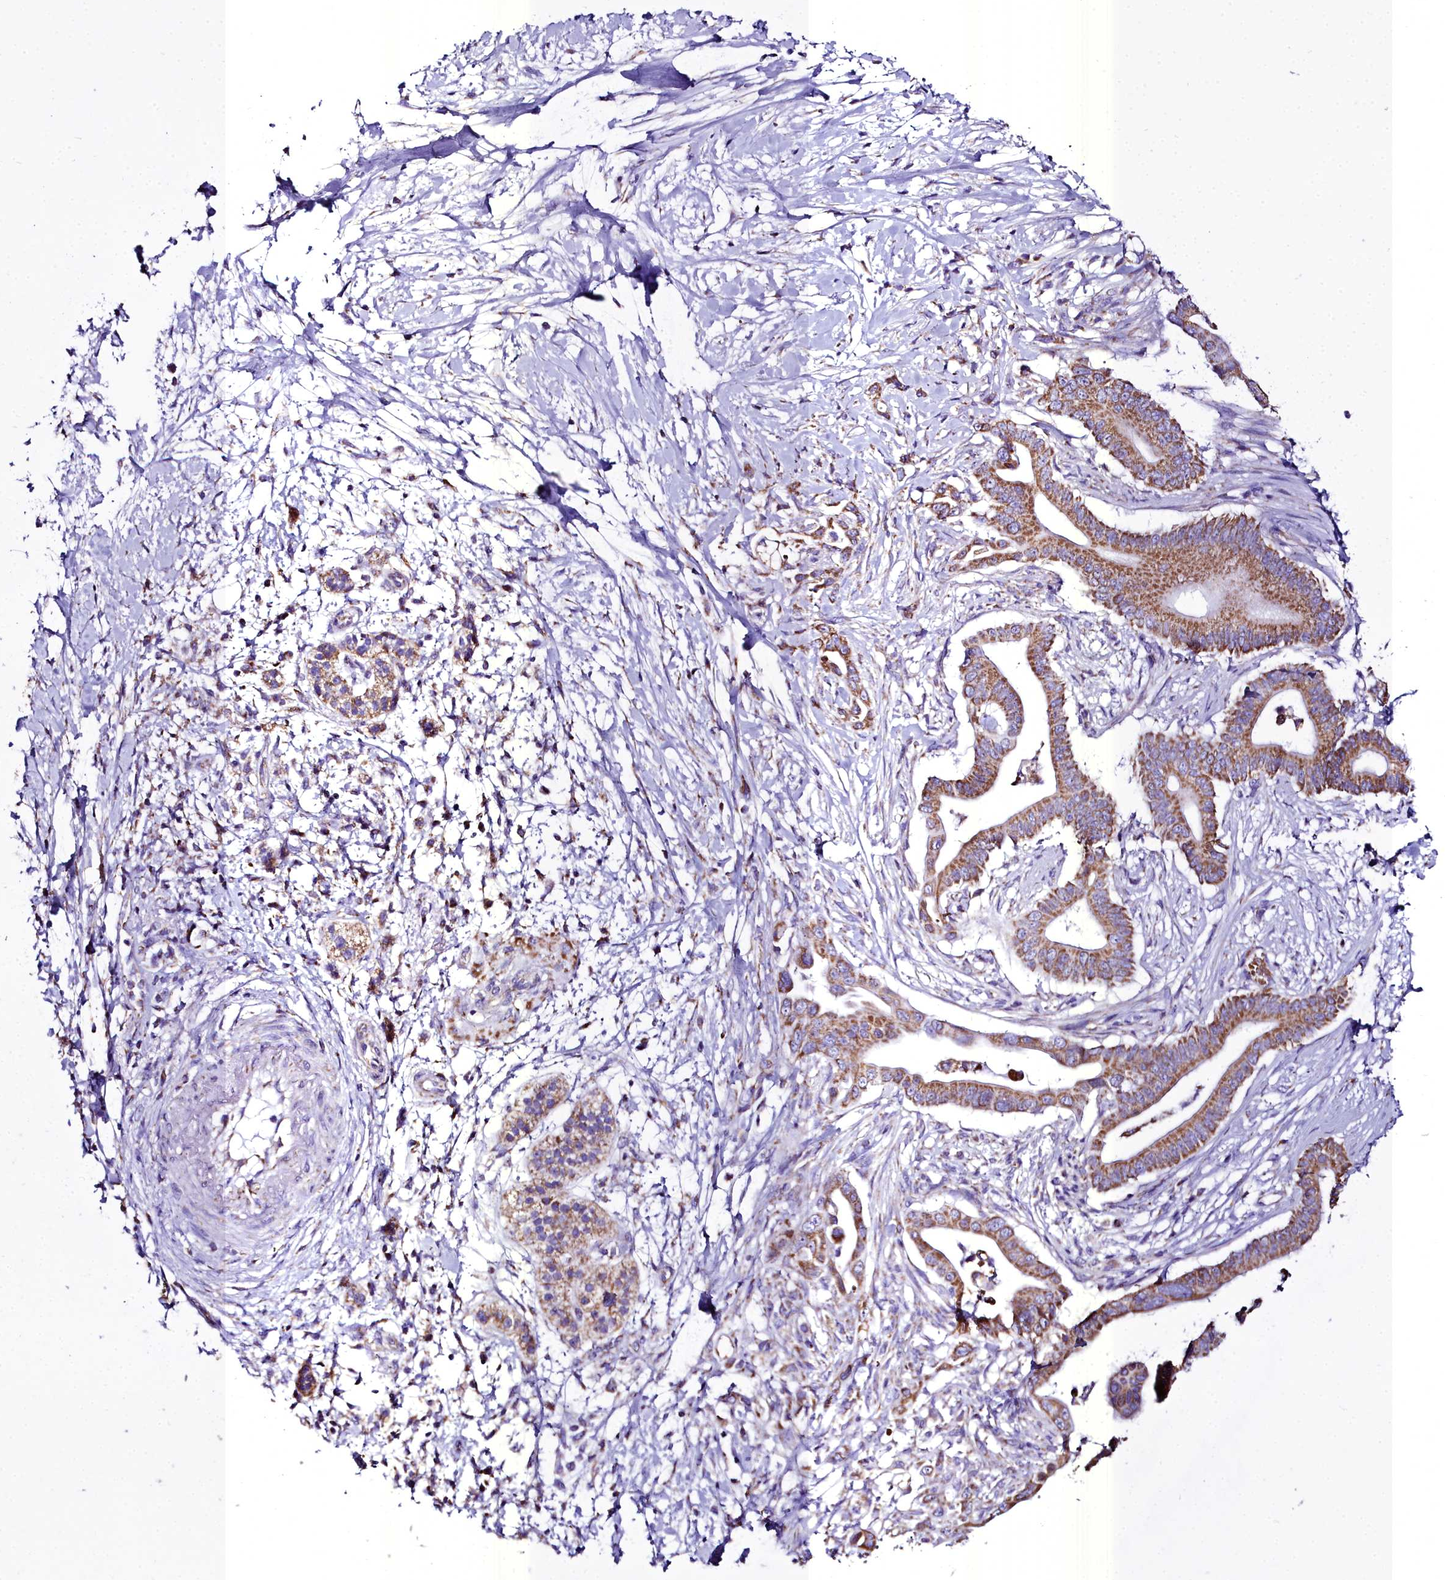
{"staining": {"intensity": "moderate", "quantity": ">75%", "location": "cytoplasmic/membranous"}, "tissue": "pancreatic cancer", "cell_type": "Tumor cells", "image_type": "cancer", "snomed": [{"axis": "morphology", "description": "Adenocarcinoma, NOS"}, {"axis": "topography", "description": "Pancreas"}], "caption": "Immunohistochemistry image of neoplastic tissue: pancreatic cancer stained using IHC demonstrates medium levels of moderate protein expression localized specifically in the cytoplasmic/membranous of tumor cells, appearing as a cytoplasmic/membranous brown color.", "gene": "WDFY3", "patient": {"sex": "male", "age": 68}}